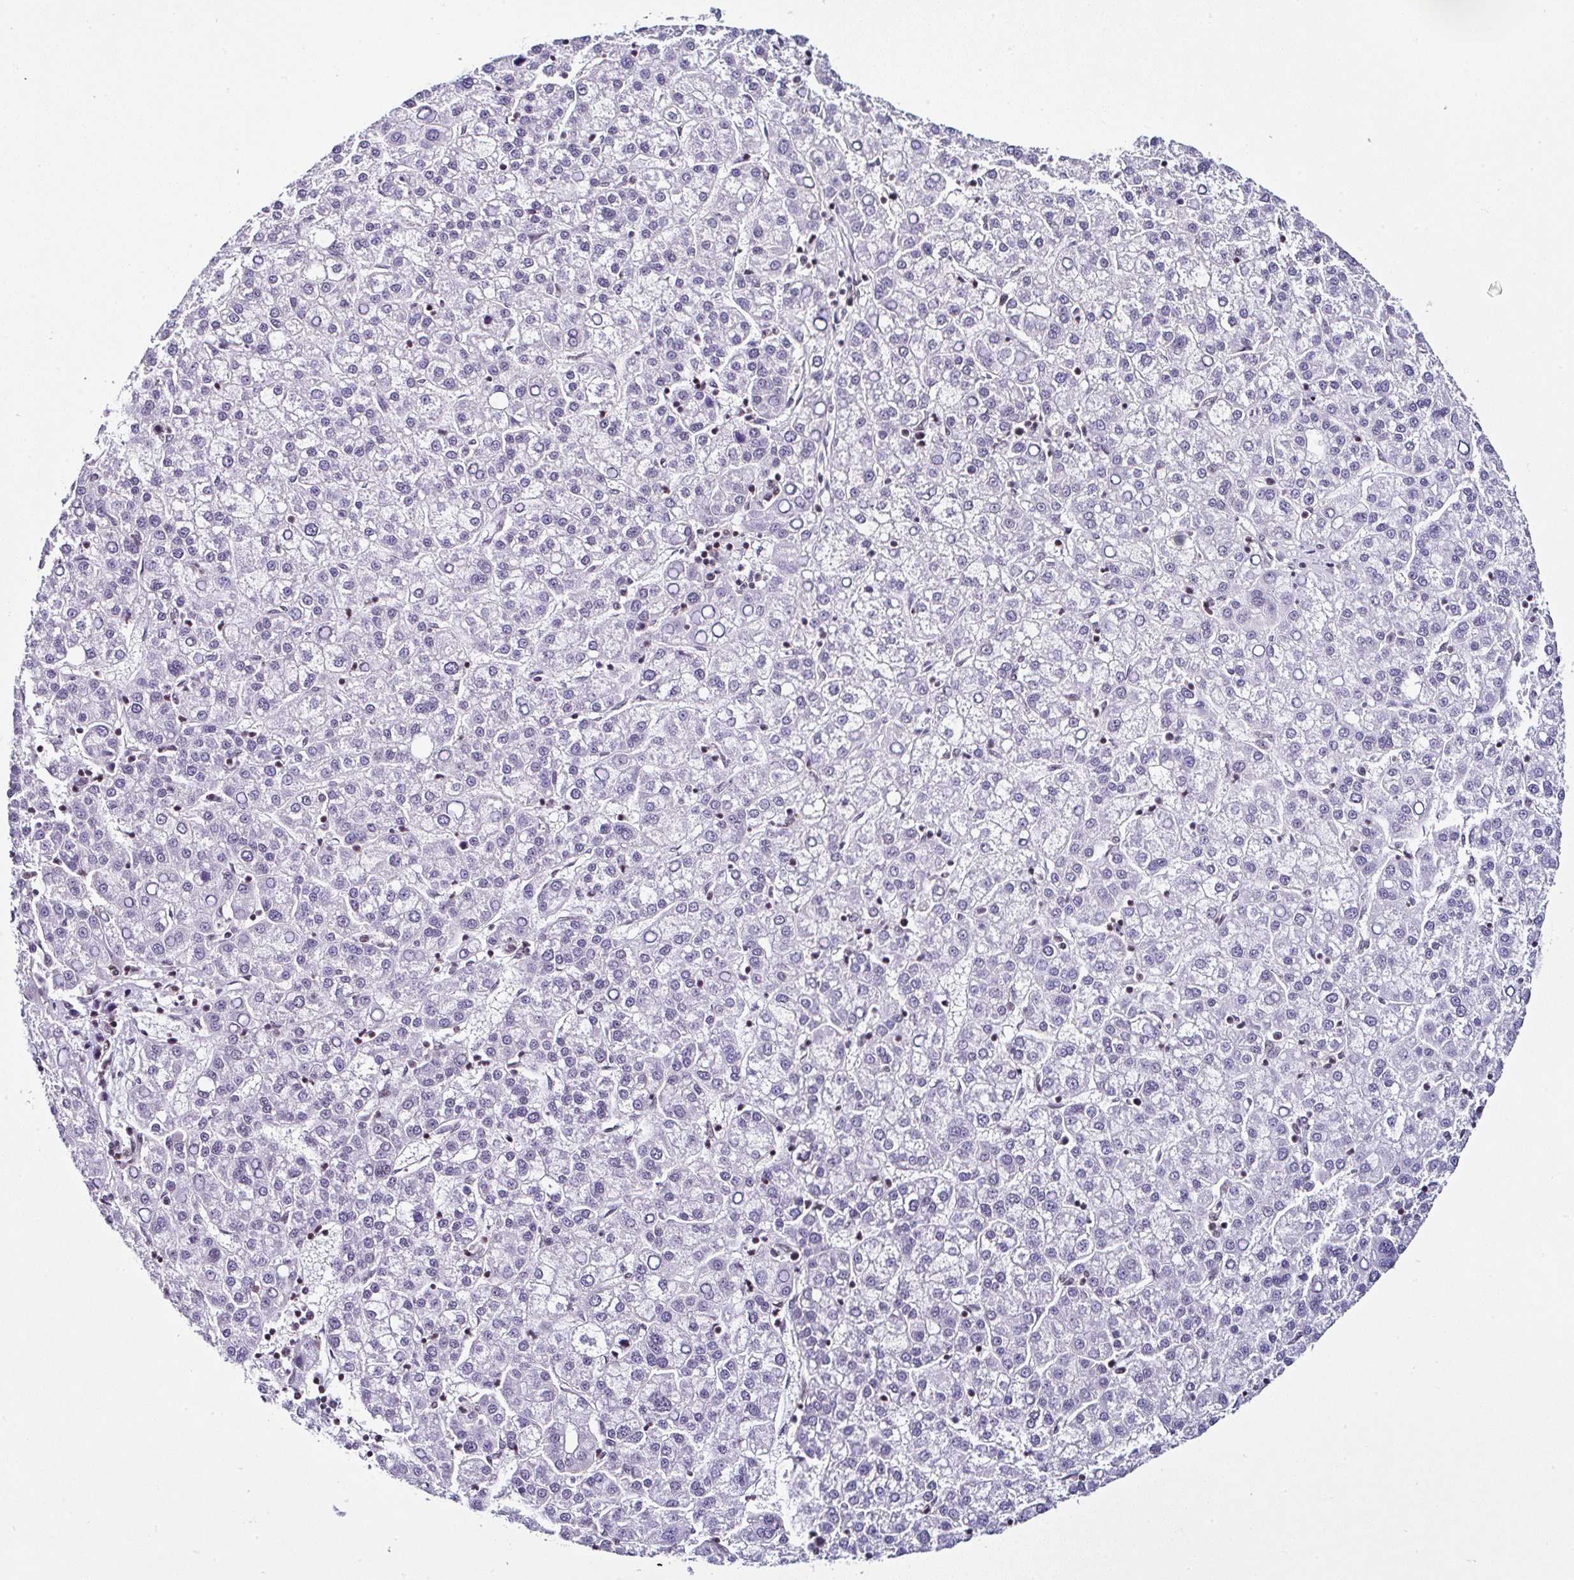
{"staining": {"intensity": "negative", "quantity": "none", "location": "none"}, "tissue": "liver cancer", "cell_type": "Tumor cells", "image_type": "cancer", "snomed": [{"axis": "morphology", "description": "Carcinoma, Hepatocellular, NOS"}, {"axis": "topography", "description": "Liver"}], "caption": "Hepatocellular carcinoma (liver) was stained to show a protein in brown. There is no significant positivity in tumor cells.", "gene": "DR1", "patient": {"sex": "female", "age": 58}}